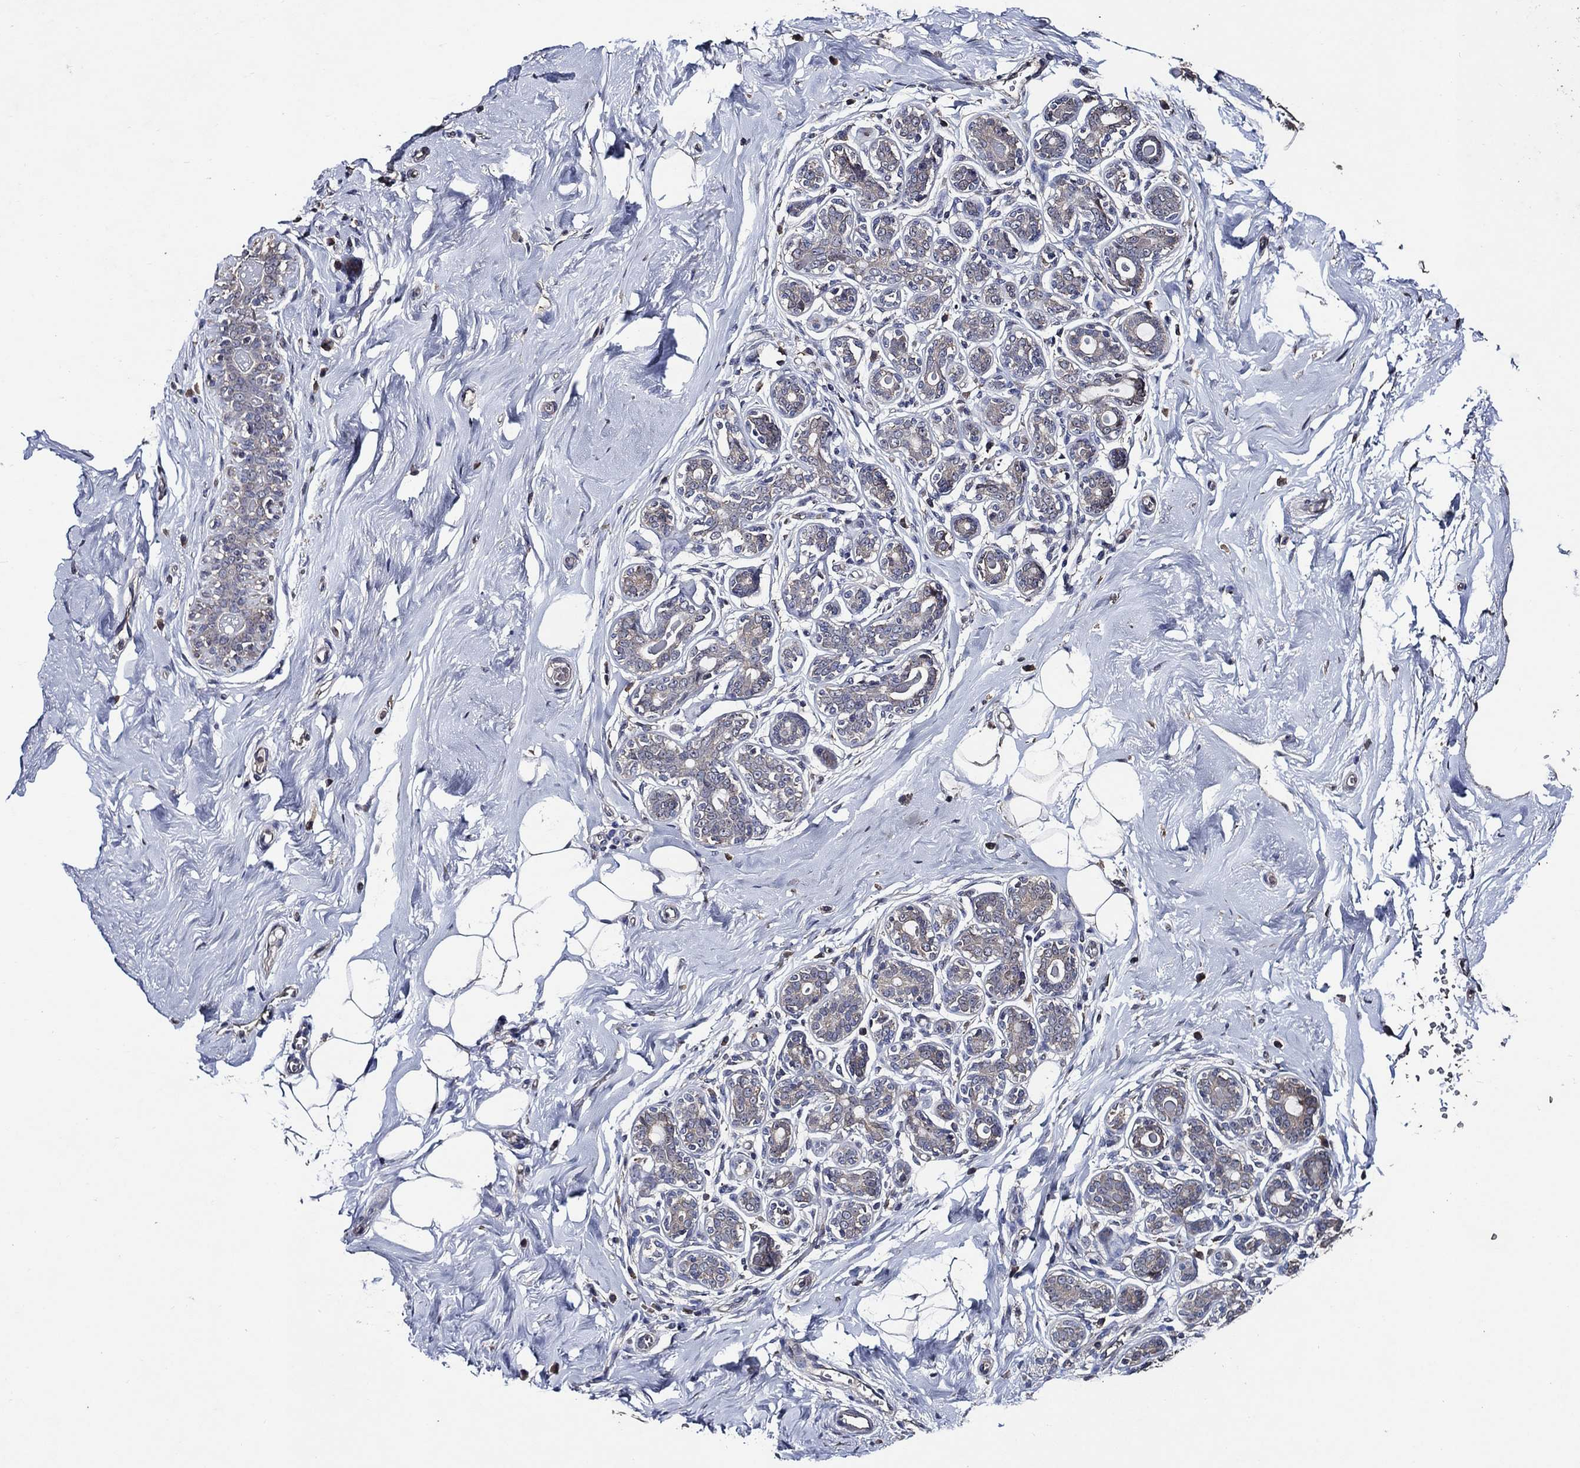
{"staining": {"intensity": "negative", "quantity": "none", "location": "none"}, "tissue": "breast", "cell_type": "Adipocytes", "image_type": "normal", "snomed": [{"axis": "morphology", "description": "Normal tissue, NOS"}, {"axis": "topography", "description": "Skin"}, {"axis": "topography", "description": "Breast"}], "caption": "A high-resolution micrograph shows immunohistochemistry staining of unremarkable breast, which exhibits no significant positivity in adipocytes.", "gene": "HAP1", "patient": {"sex": "female", "age": 43}}